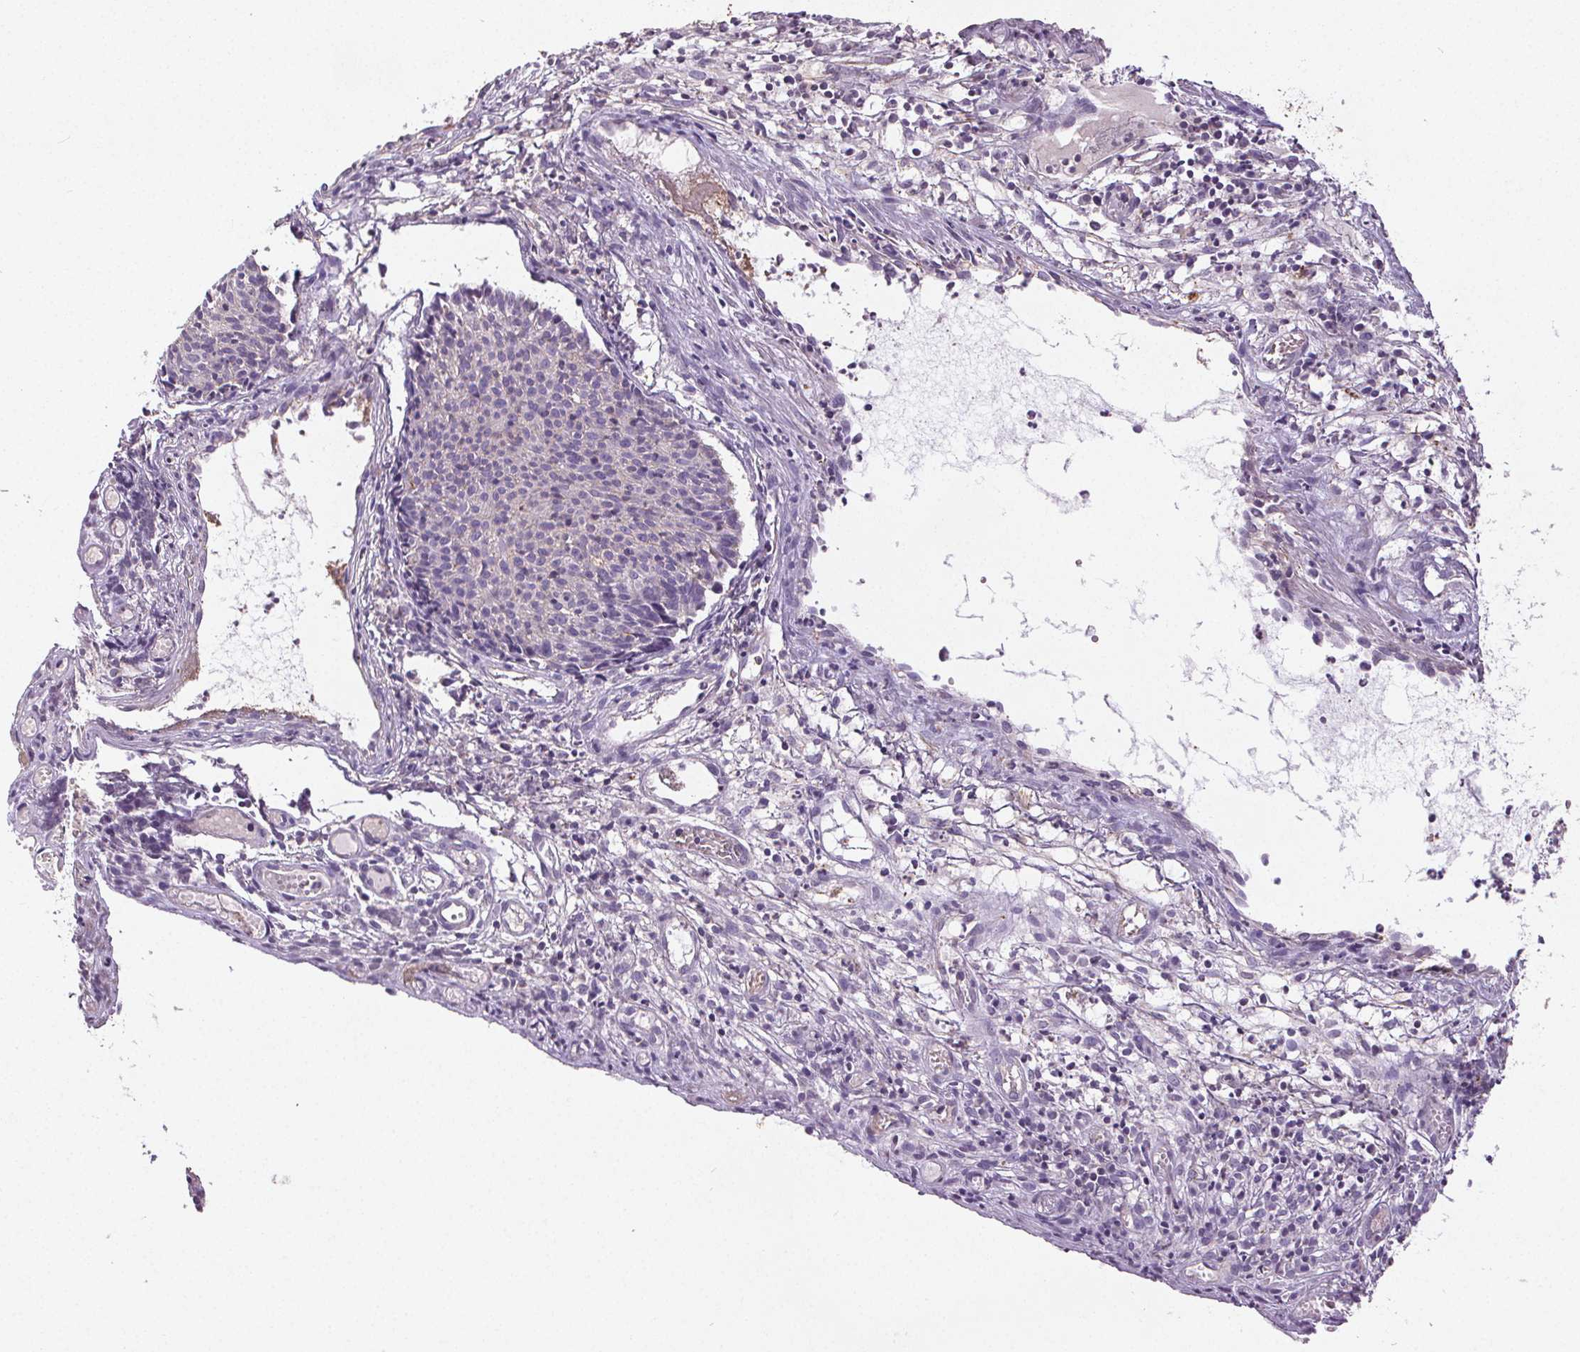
{"staining": {"intensity": "negative", "quantity": "none", "location": "none"}, "tissue": "cervical cancer", "cell_type": "Tumor cells", "image_type": "cancer", "snomed": [{"axis": "morphology", "description": "Squamous cell carcinoma, NOS"}, {"axis": "topography", "description": "Cervix"}], "caption": "Image shows no protein staining in tumor cells of cervical squamous cell carcinoma tissue.", "gene": "C19orf84", "patient": {"sex": "female", "age": 30}}